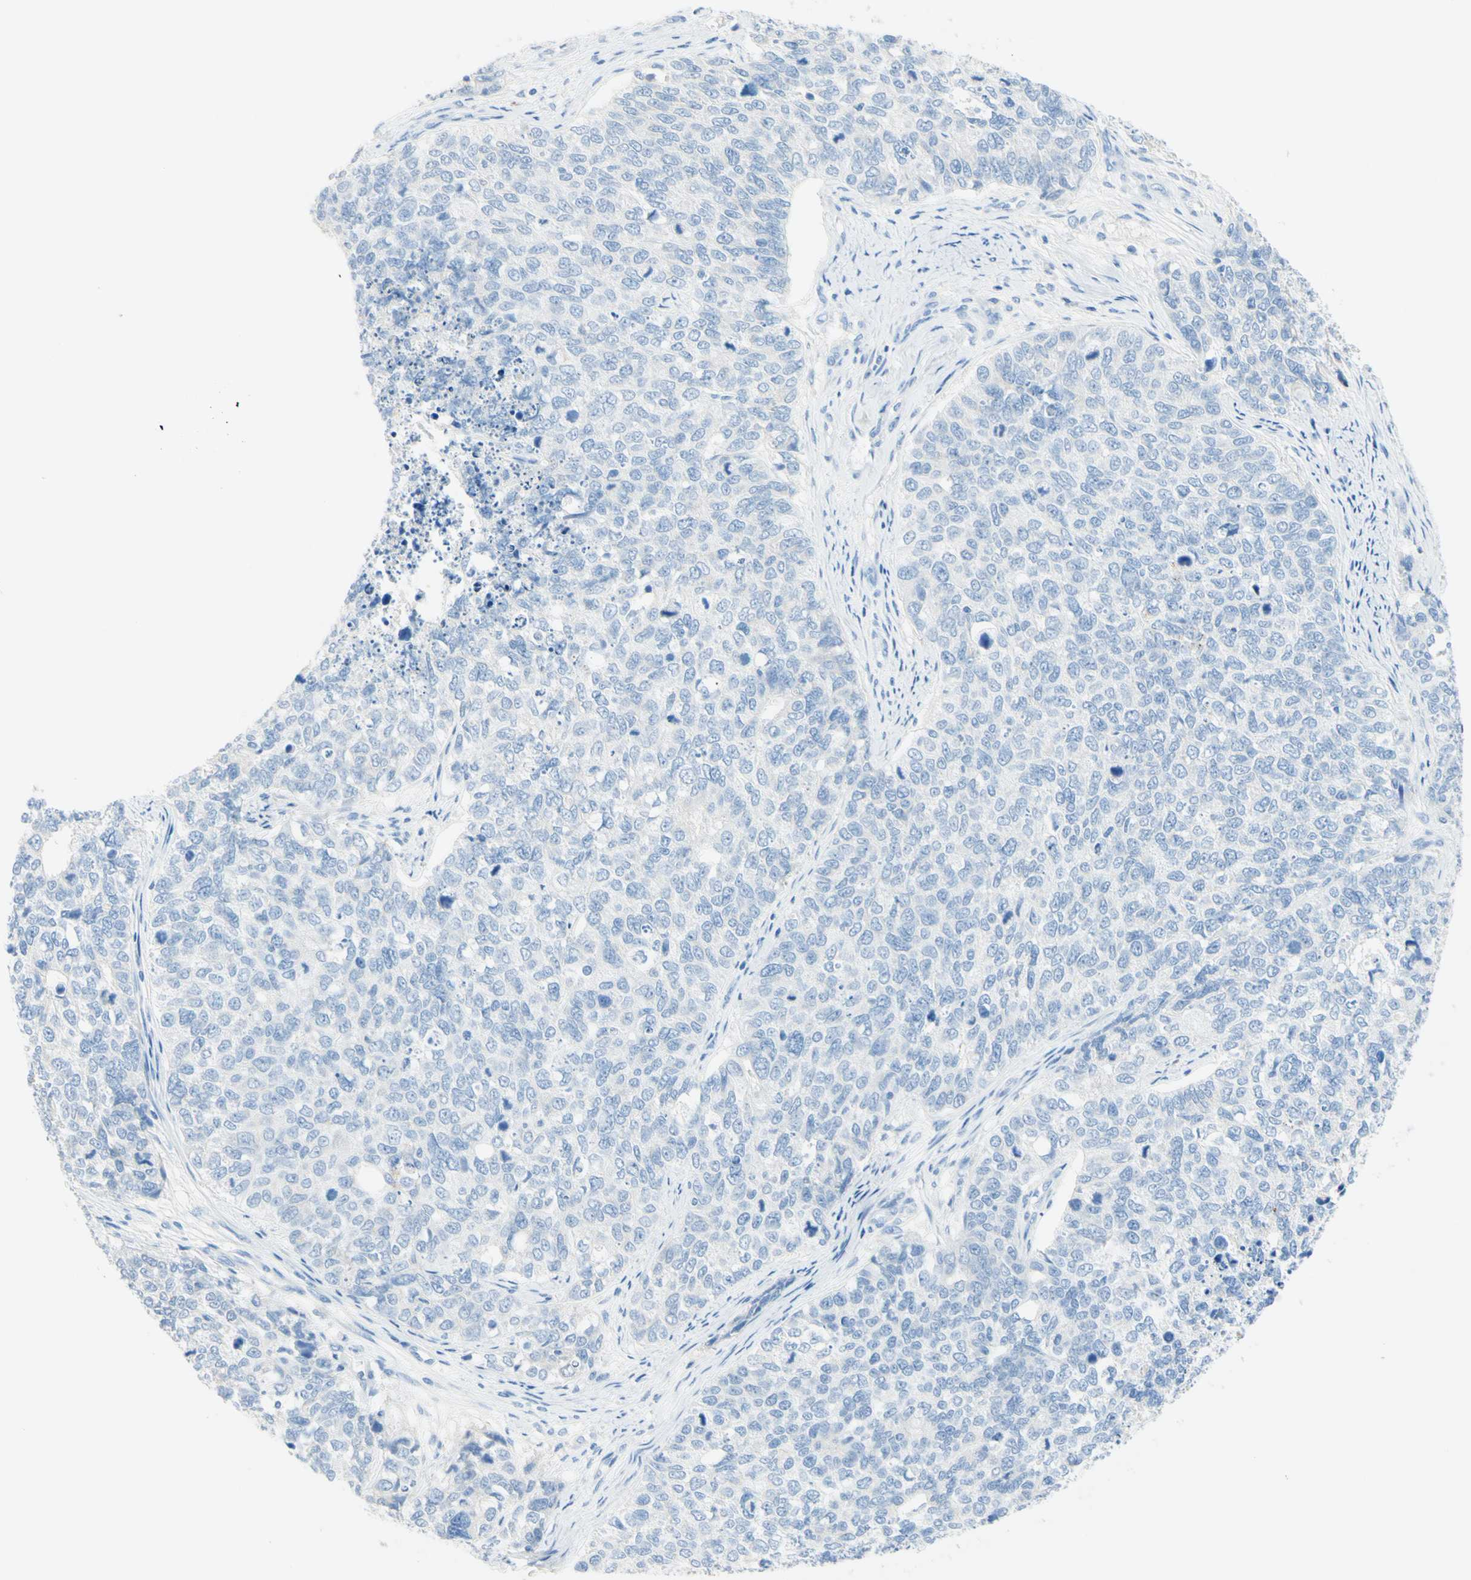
{"staining": {"intensity": "negative", "quantity": "none", "location": "none"}, "tissue": "cervical cancer", "cell_type": "Tumor cells", "image_type": "cancer", "snomed": [{"axis": "morphology", "description": "Squamous cell carcinoma, NOS"}, {"axis": "topography", "description": "Cervix"}], "caption": "A high-resolution photomicrograph shows immunohistochemistry (IHC) staining of cervical cancer, which demonstrates no significant staining in tumor cells.", "gene": "IL6ST", "patient": {"sex": "female", "age": 63}}